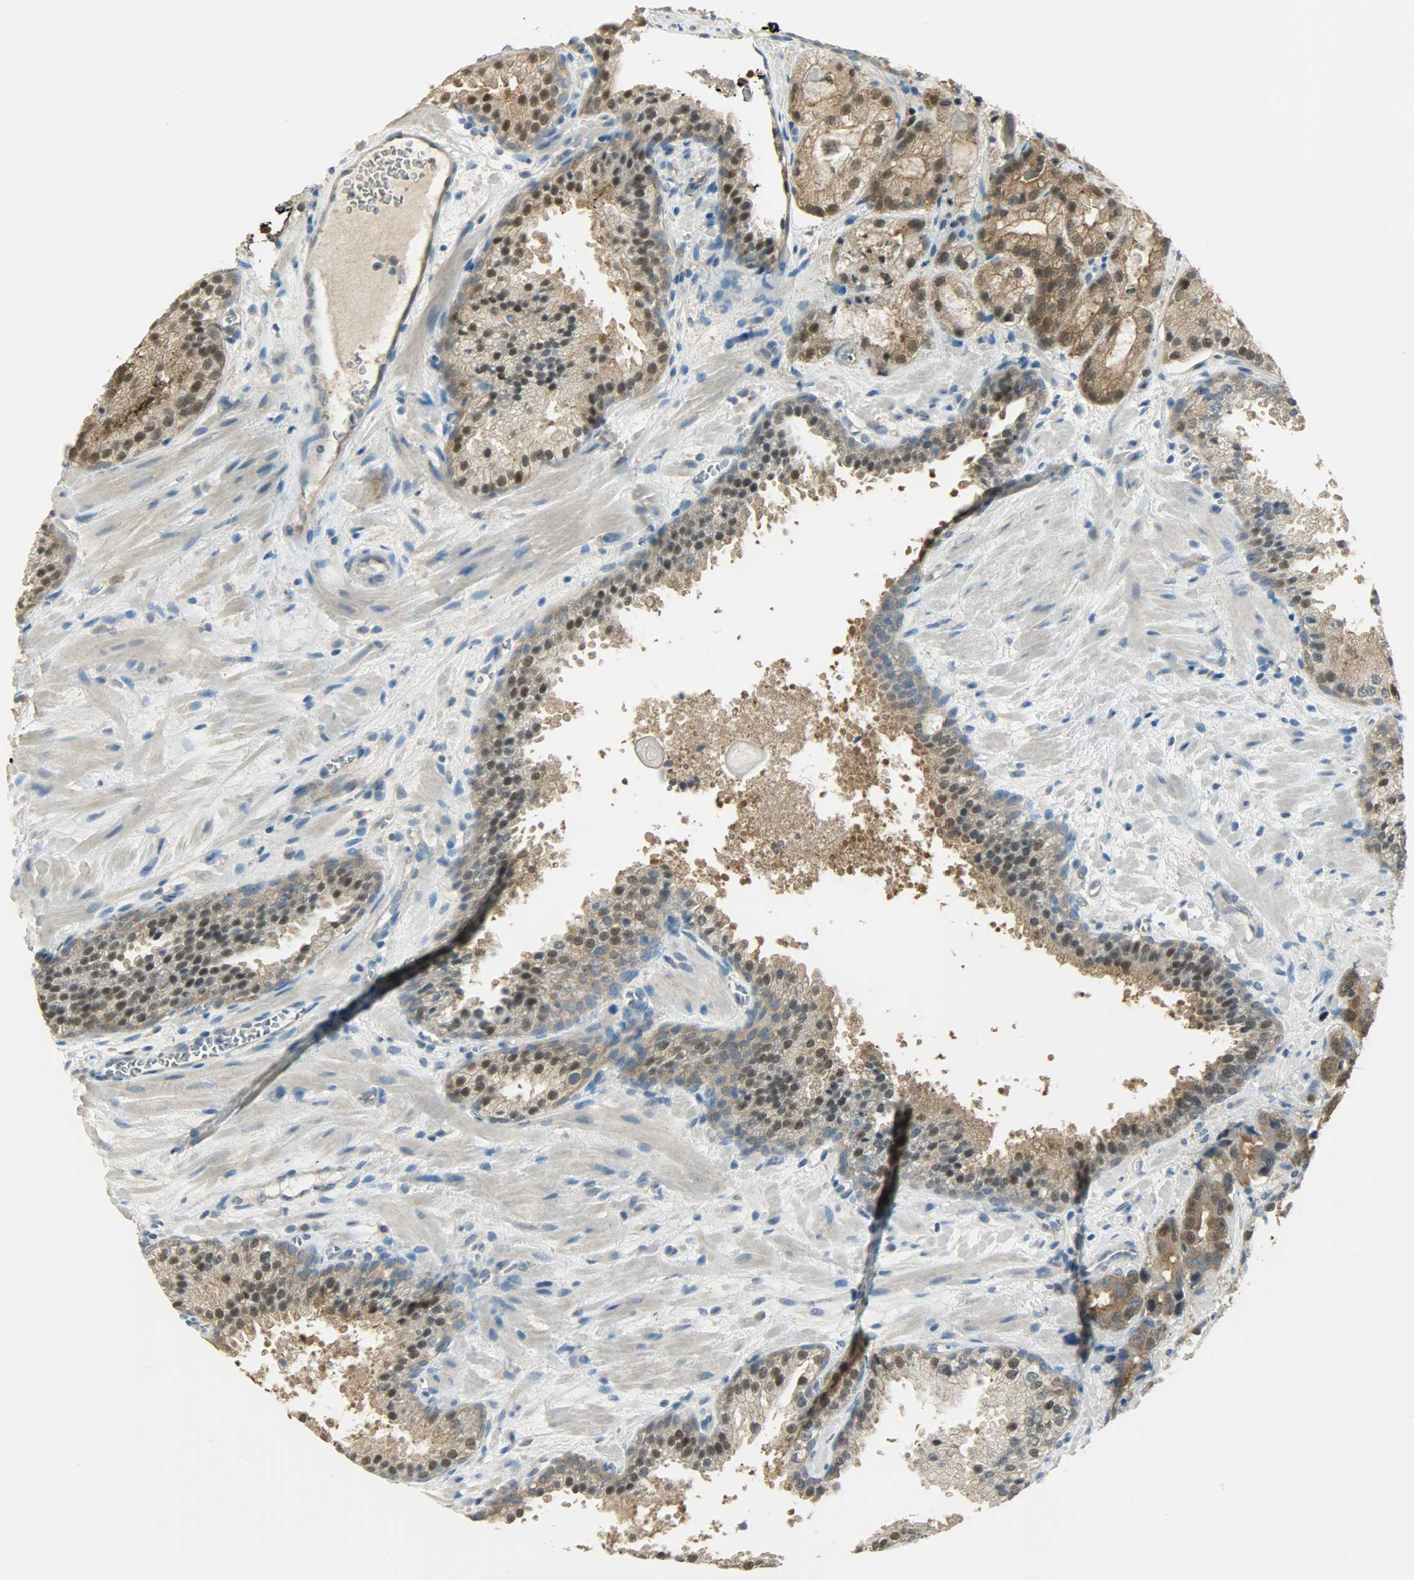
{"staining": {"intensity": "moderate", "quantity": ">75%", "location": "cytoplasmic/membranous,nuclear"}, "tissue": "prostate cancer", "cell_type": "Tumor cells", "image_type": "cancer", "snomed": [{"axis": "morphology", "description": "Adenocarcinoma, High grade"}, {"axis": "topography", "description": "Prostate"}], "caption": "Immunohistochemical staining of human prostate cancer reveals medium levels of moderate cytoplasmic/membranous and nuclear protein positivity in about >75% of tumor cells.", "gene": "PRMT5", "patient": {"sex": "male", "age": 58}}